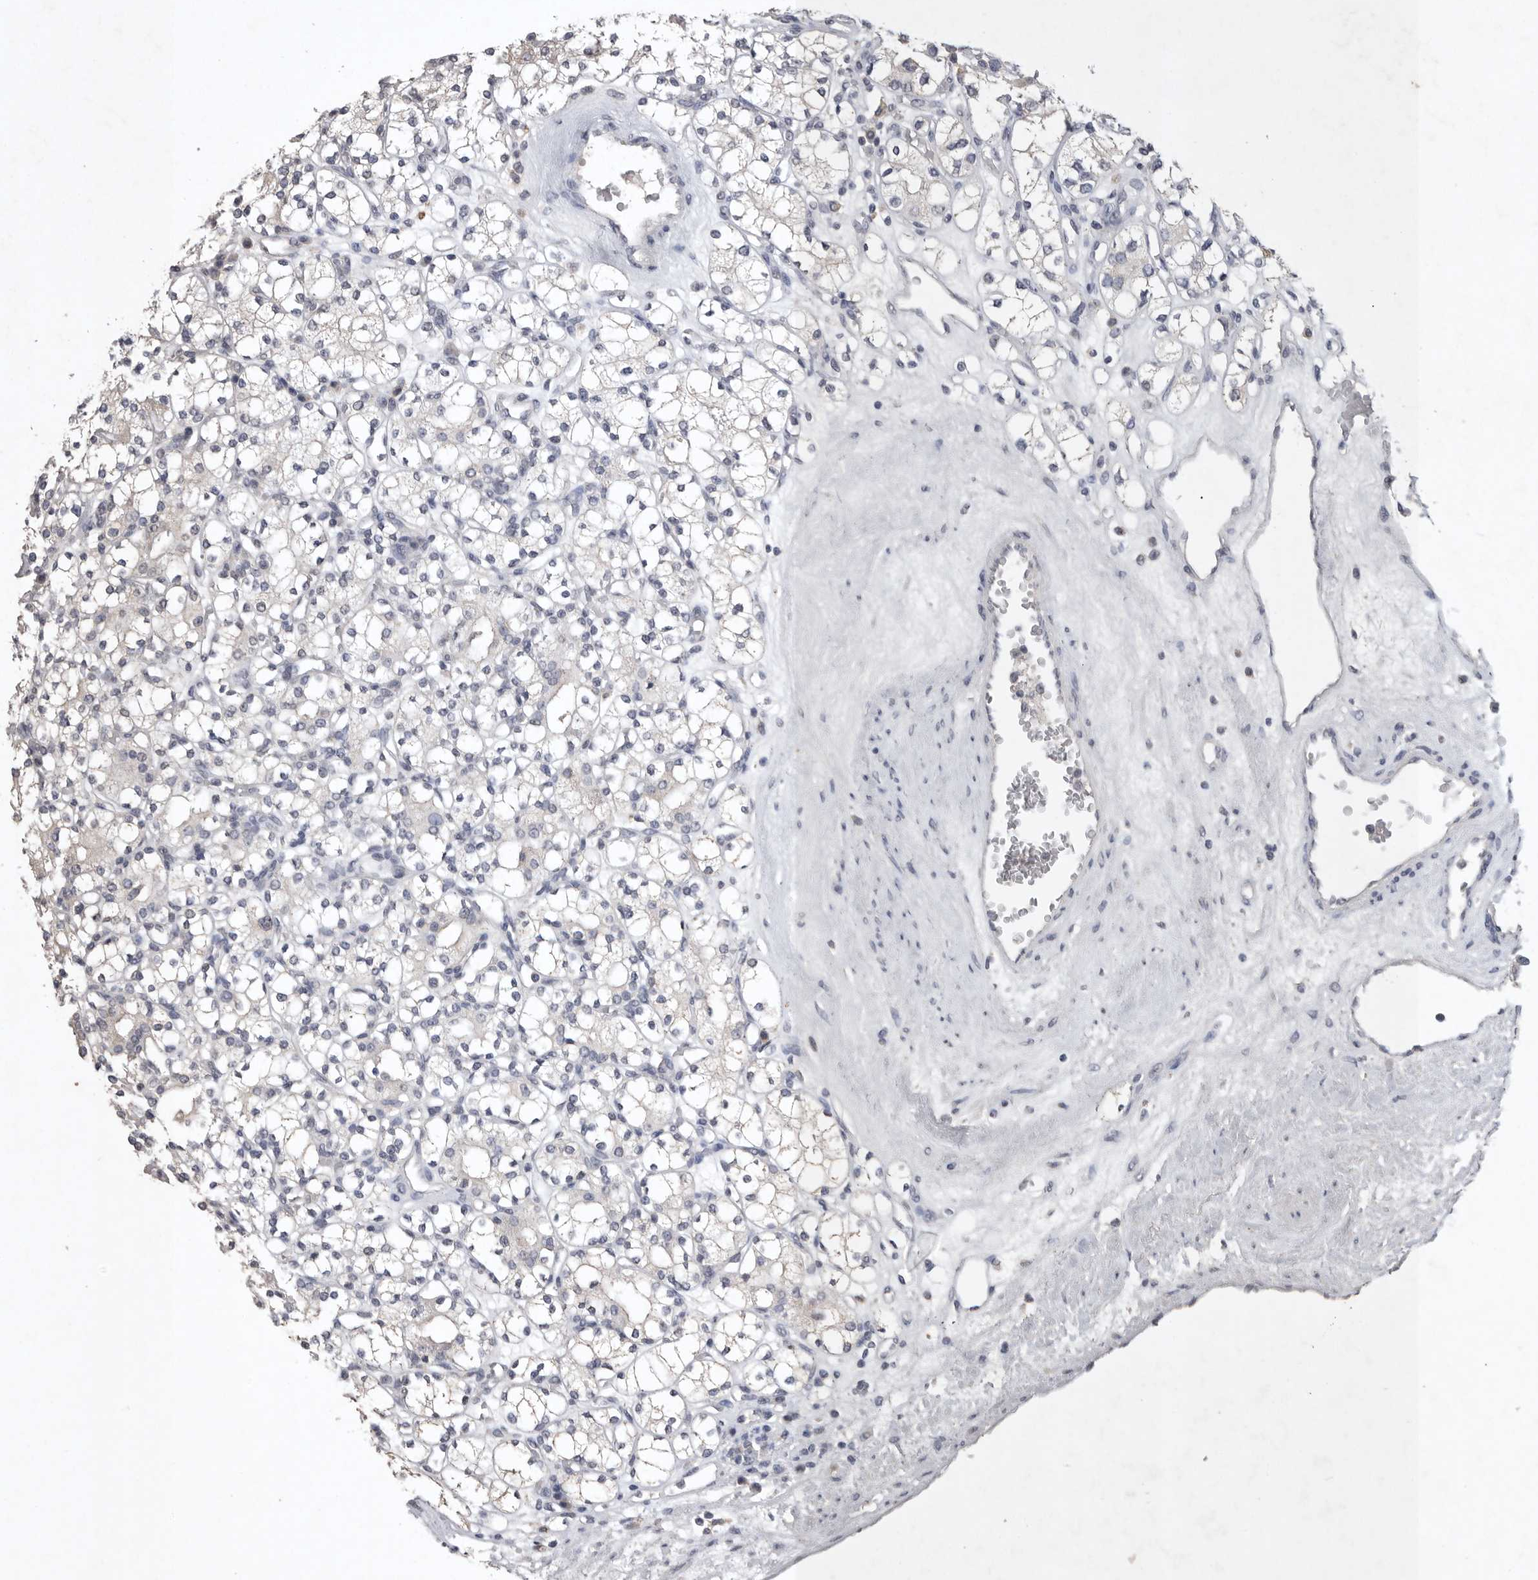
{"staining": {"intensity": "negative", "quantity": "none", "location": "none"}, "tissue": "renal cancer", "cell_type": "Tumor cells", "image_type": "cancer", "snomed": [{"axis": "morphology", "description": "Adenocarcinoma, NOS"}, {"axis": "topography", "description": "Kidney"}], "caption": "Tumor cells are negative for protein expression in human renal cancer (adenocarcinoma).", "gene": "APLNR", "patient": {"sex": "male", "age": 77}}